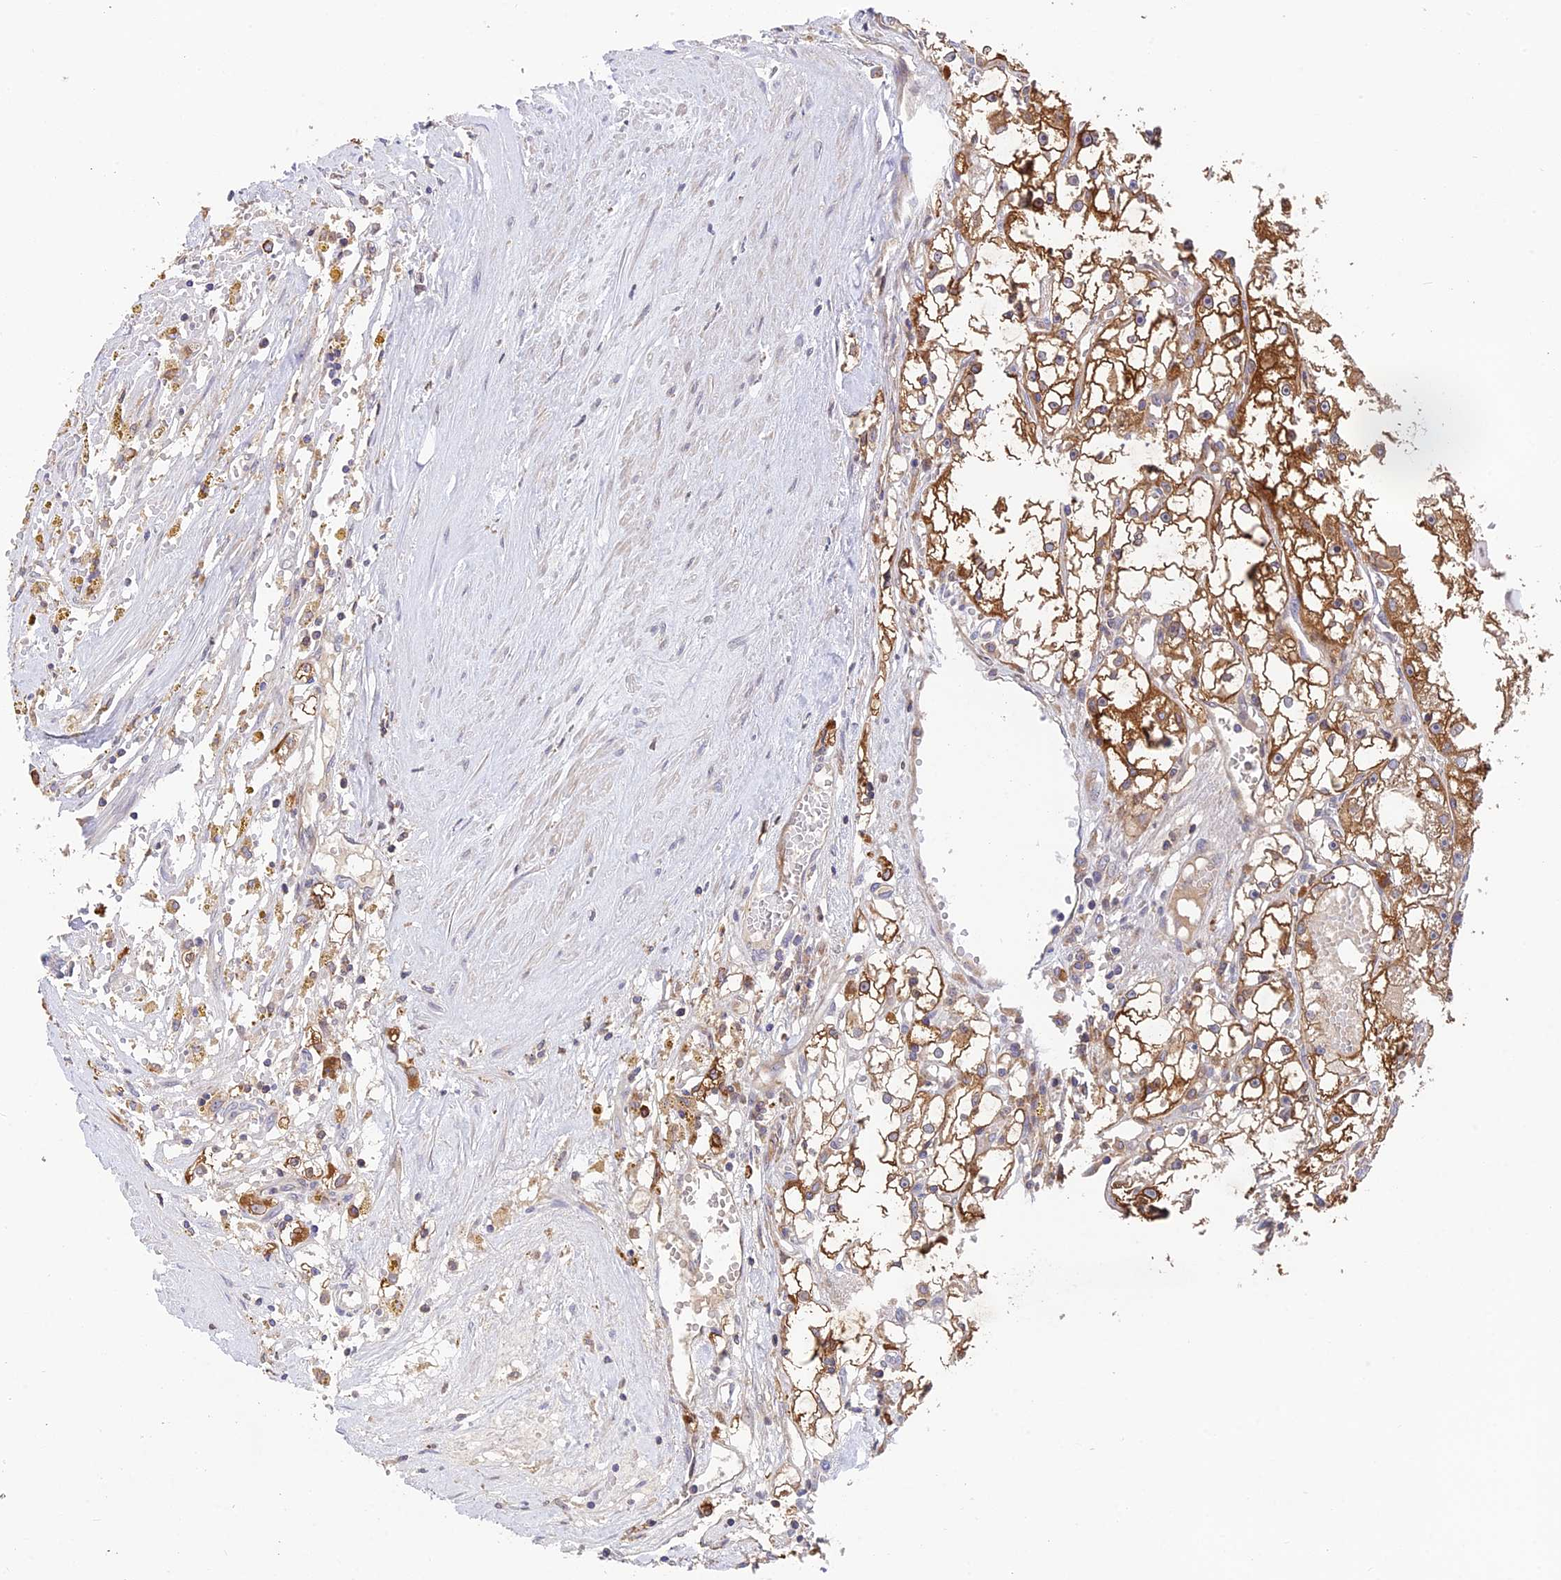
{"staining": {"intensity": "strong", "quantity": ">75%", "location": "cytoplasmic/membranous"}, "tissue": "renal cancer", "cell_type": "Tumor cells", "image_type": "cancer", "snomed": [{"axis": "morphology", "description": "Adenocarcinoma, NOS"}, {"axis": "topography", "description": "Kidney"}], "caption": "Renal cancer (adenocarcinoma) stained with a brown dye reveals strong cytoplasmic/membranous positive expression in about >75% of tumor cells.", "gene": "IPO5", "patient": {"sex": "male", "age": 56}}